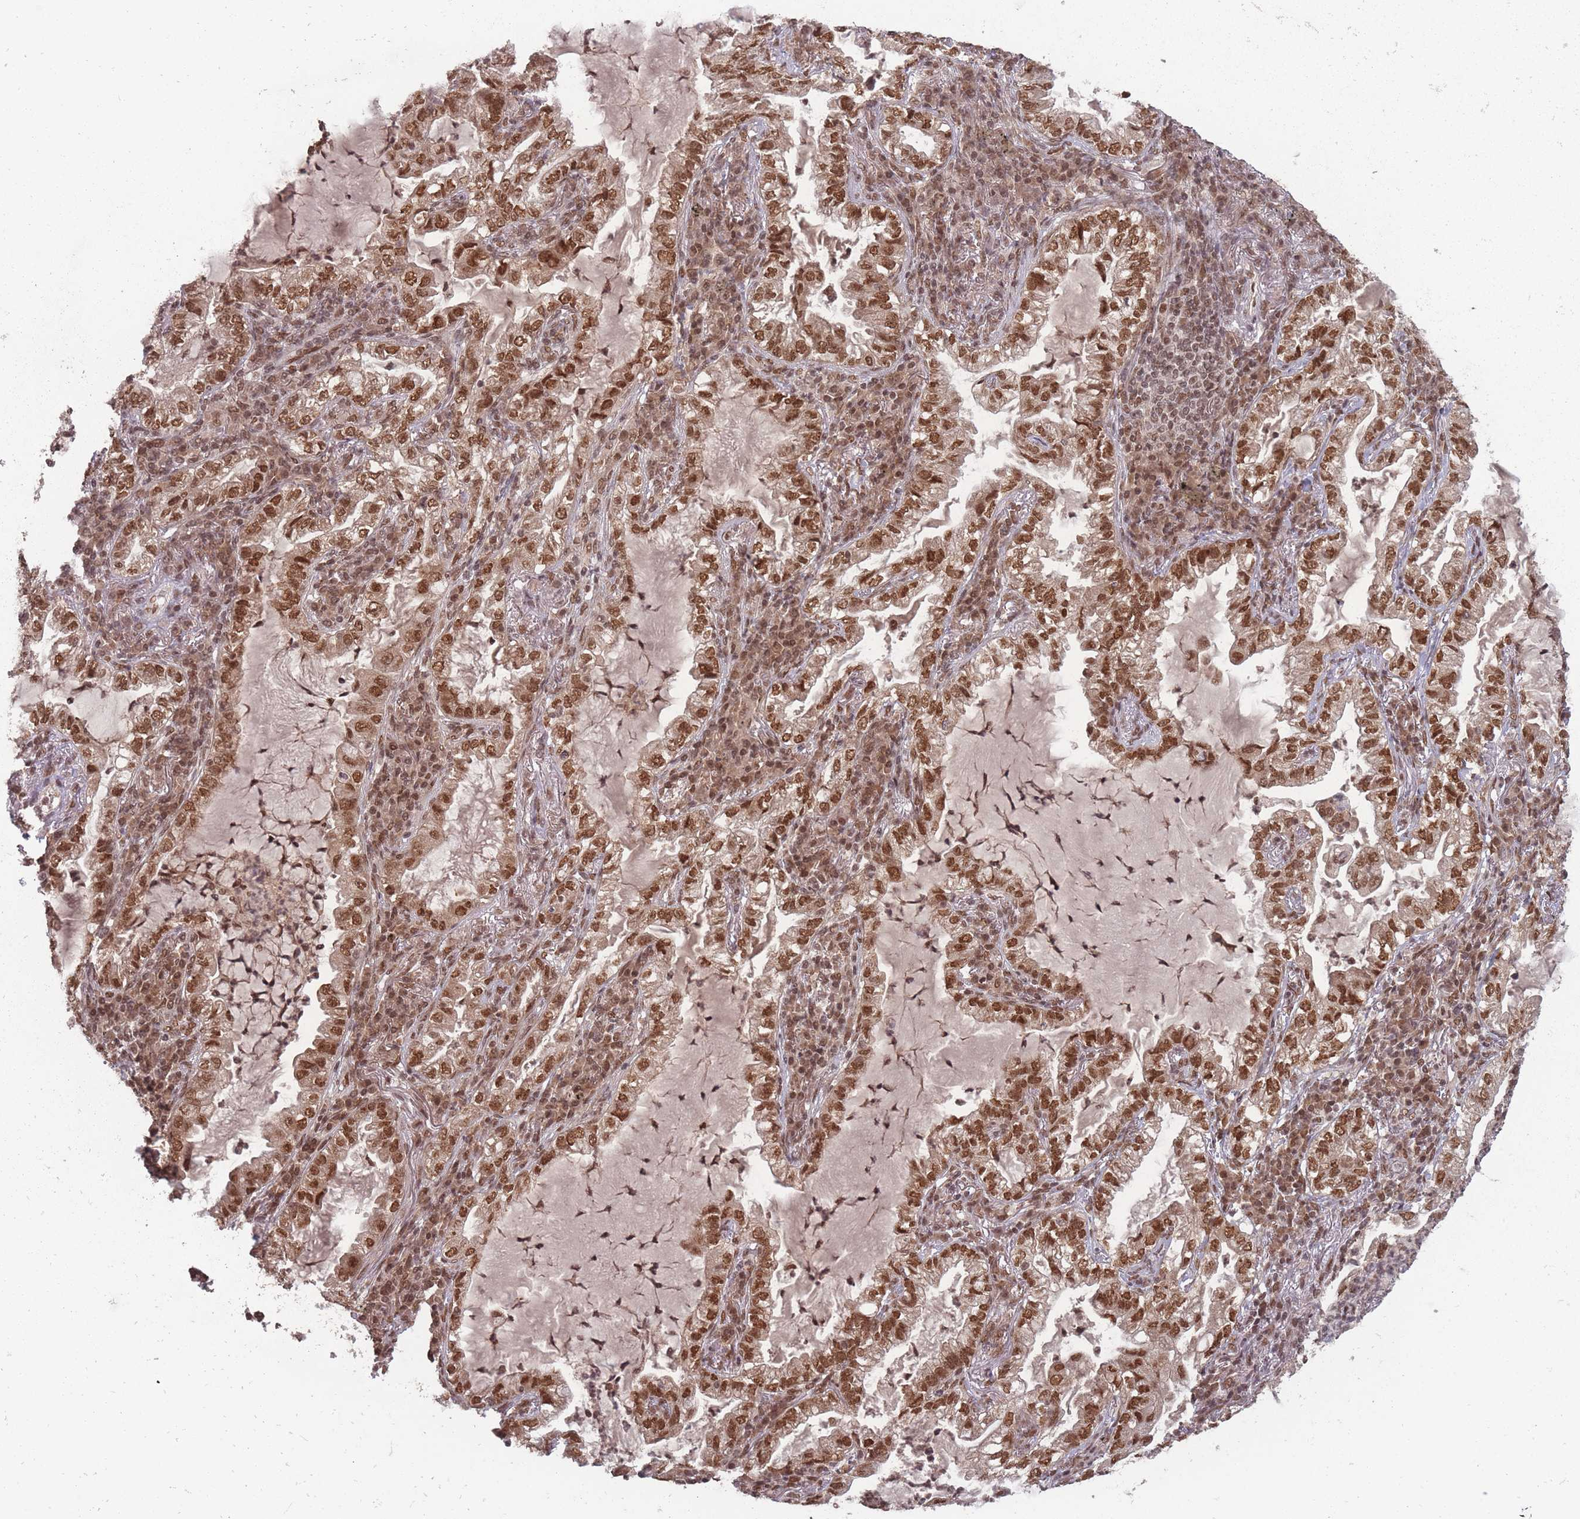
{"staining": {"intensity": "strong", "quantity": ">75%", "location": "nuclear"}, "tissue": "lung cancer", "cell_type": "Tumor cells", "image_type": "cancer", "snomed": [{"axis": "morphology", "description": "Adenocarcinoma, NOS"}, {"axis": "topography", "description": "Lung"}], "caption": "Protein staining of lung adenocarcinoma tissue demonstrates strong nuclear staining in approximately >75% of tumor cells. (DAB = brown stain, brightfield microscopy at high magnification).", "gene": "TMED3", "patient": {"sex": "female", "age": 73}}